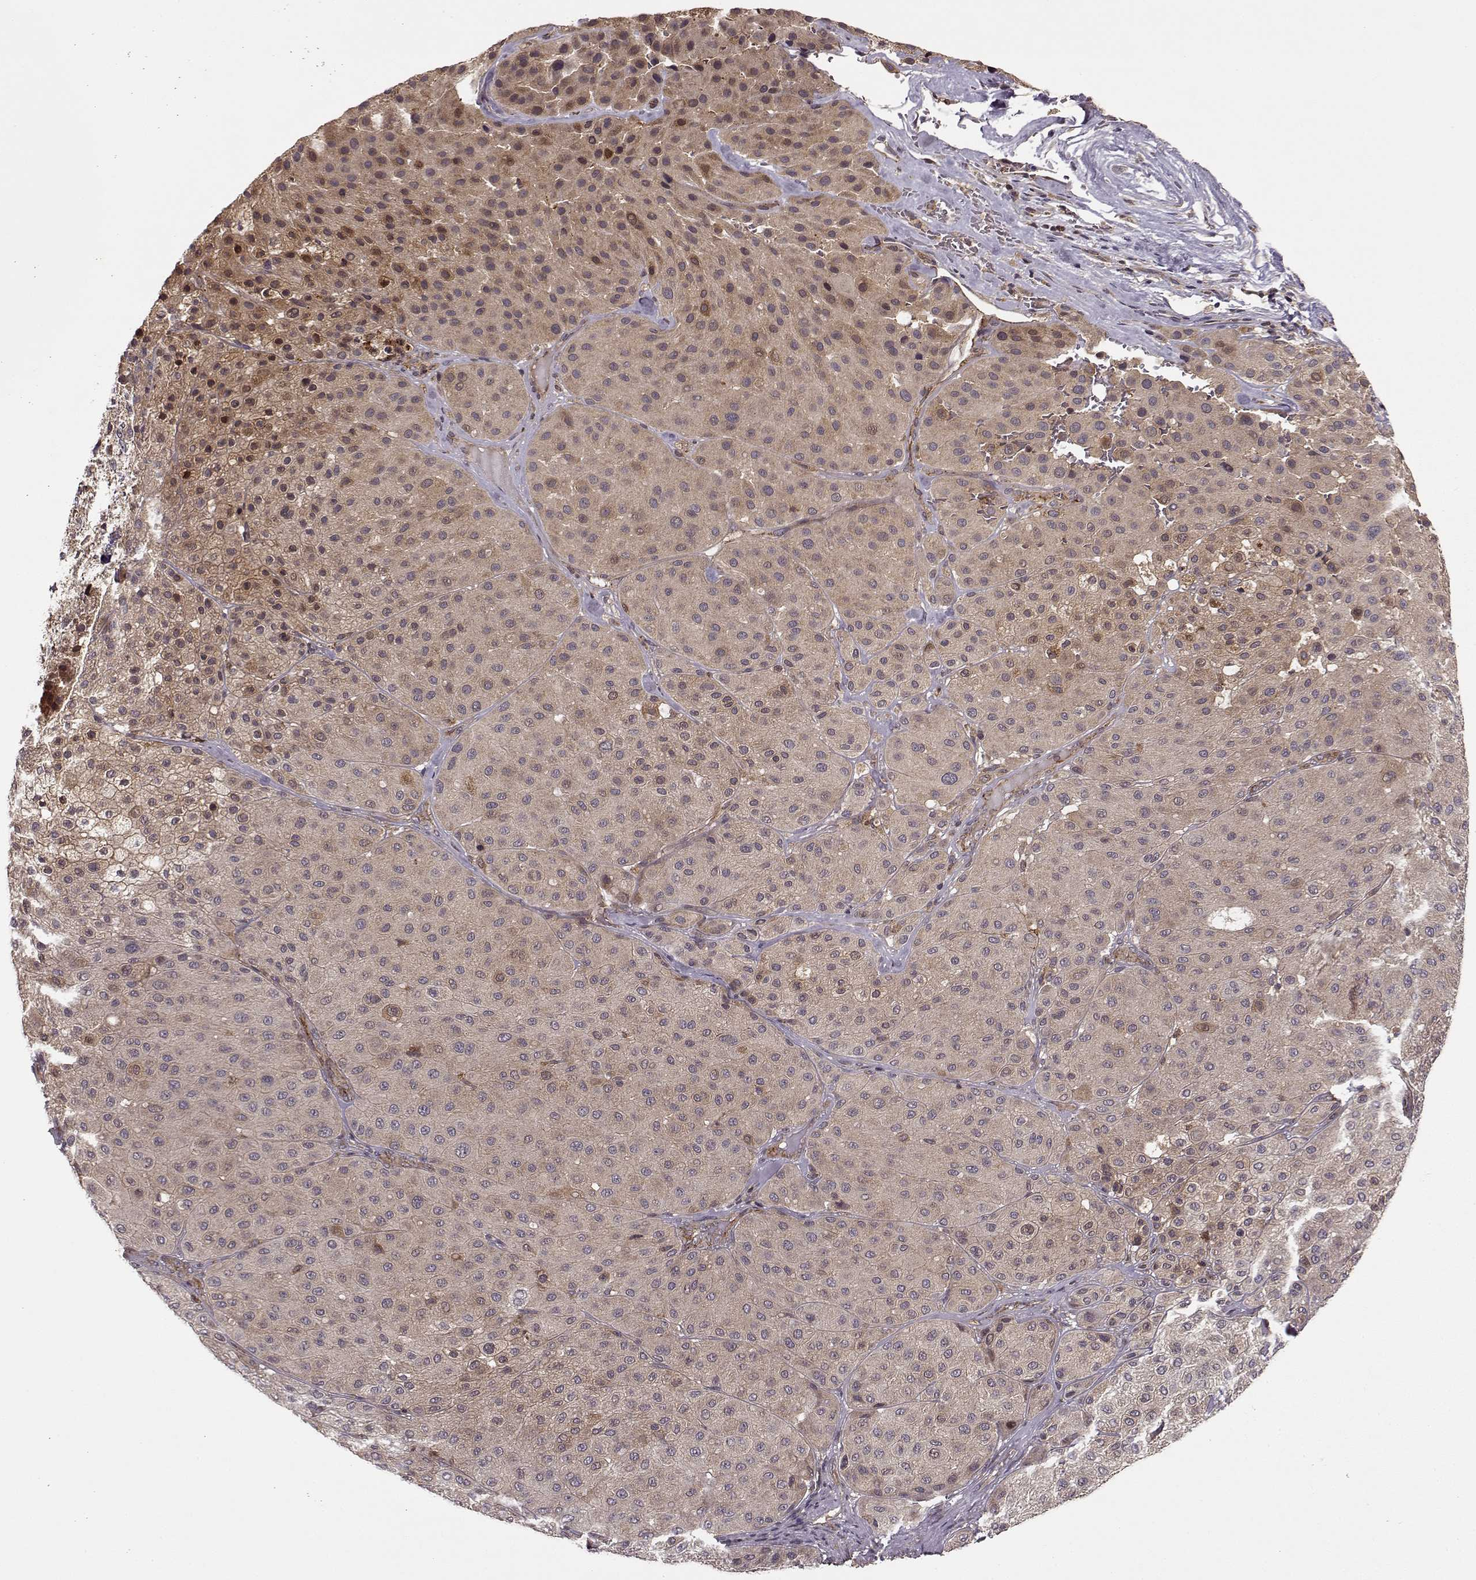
{"staining": {"intensity": "weak", "quantity": ">75%", "location": "cytoplasmic/membranous"}, "tissue": "melanoma", "cell_type": "Tumor cells", "image_type": "cancer", "snomed": [{"axis": "morphology", "description": "Malignant melanoma, Metastatic site"}, {"axis": "topography", "description": "Smooth muscle"}], "caption": "Protein expression by IHC displays weak cytoplasmic/membranous staining in approximately >75% of tumor cells in melanoma.", "gene": "IFRD2", "patient": {"sex": "male", "age": 41}}